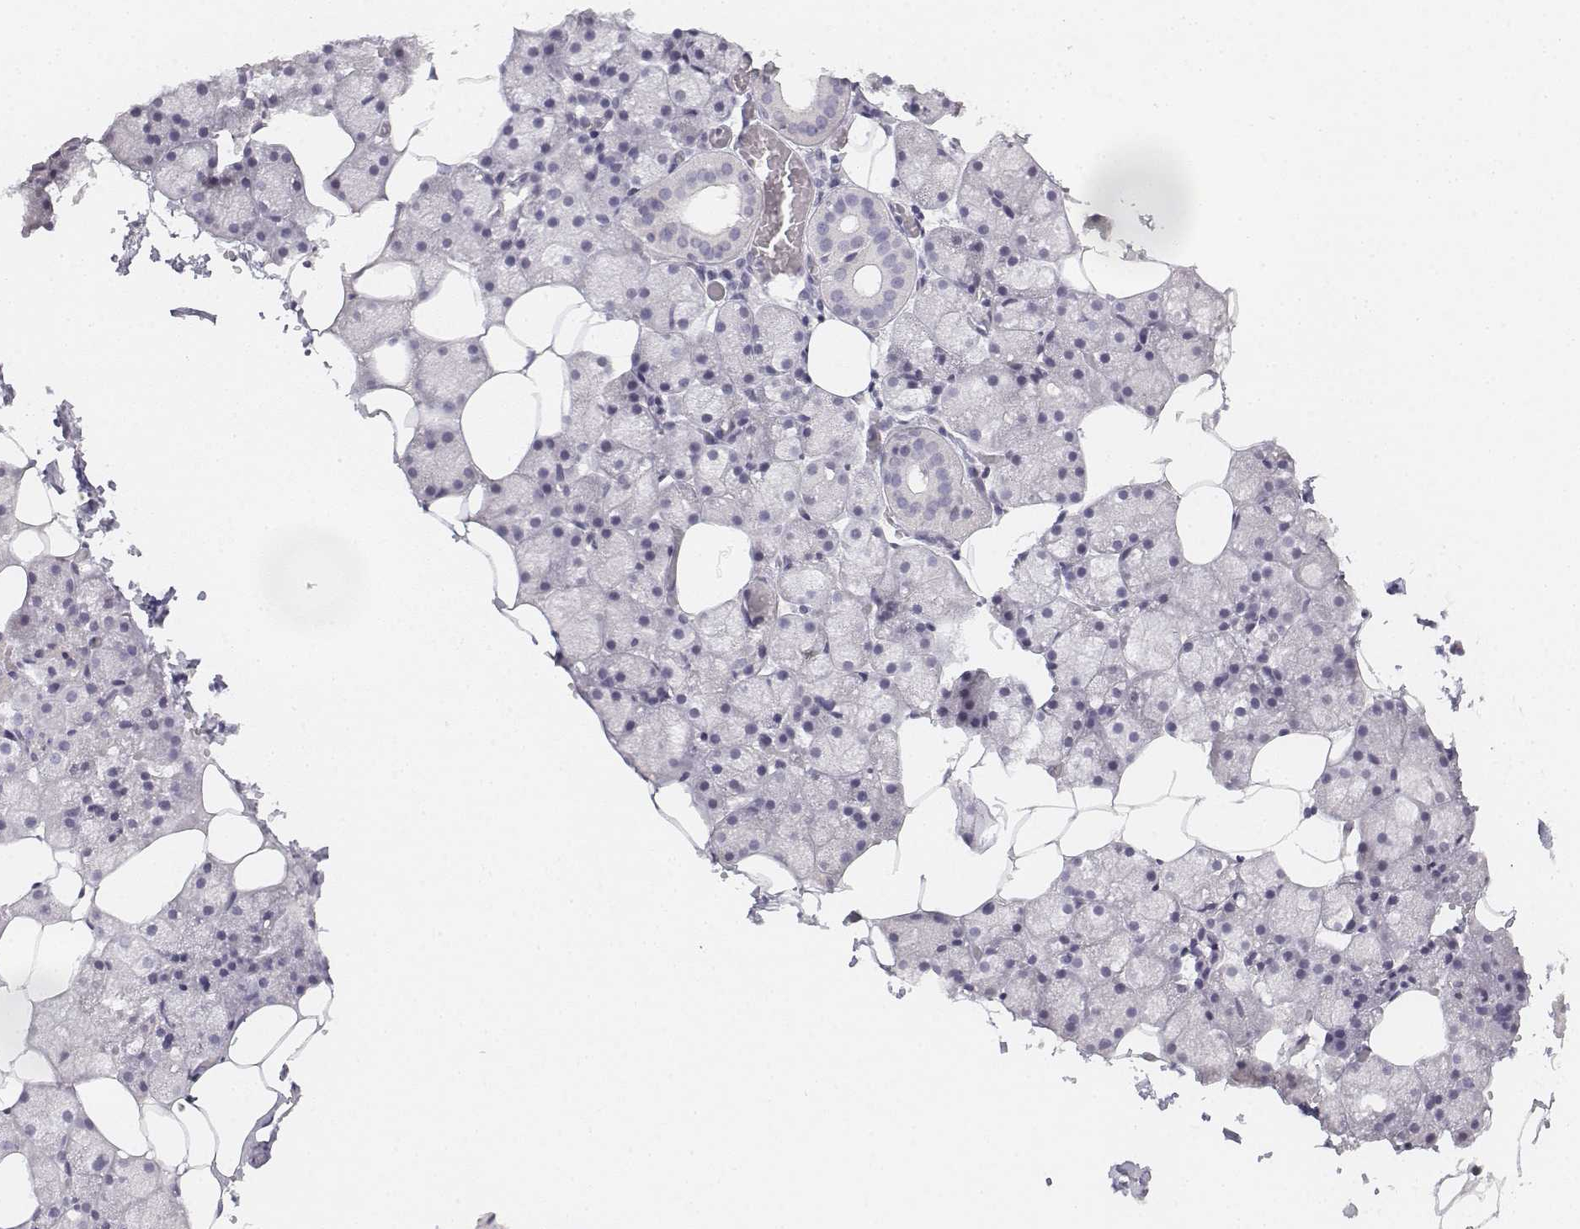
{"staining": {"intensity": "negative", "quantity": "none", "location": "none"}, "tissue": "salivary gland", "cell_type": "Glandular cells", "image_type": "normal", "snomed": [{"axis": "morphology", "description": "Normal tissue, NOS"}, {"axis": "topography", "description": "Salivary gland"}], "caption": "Immunohistochemistry (IHC) photomicrograph of benign salivary gland stained for a protein (brown), which displays no expression in glandular cells. (DAB (3,3'-diaminobenzidine) immunohistochemistry (IHC) visualized using brightfield microscopy, high magnification).", "gene": "DSG4", "patient": {"sex": "male", "age": 38}}